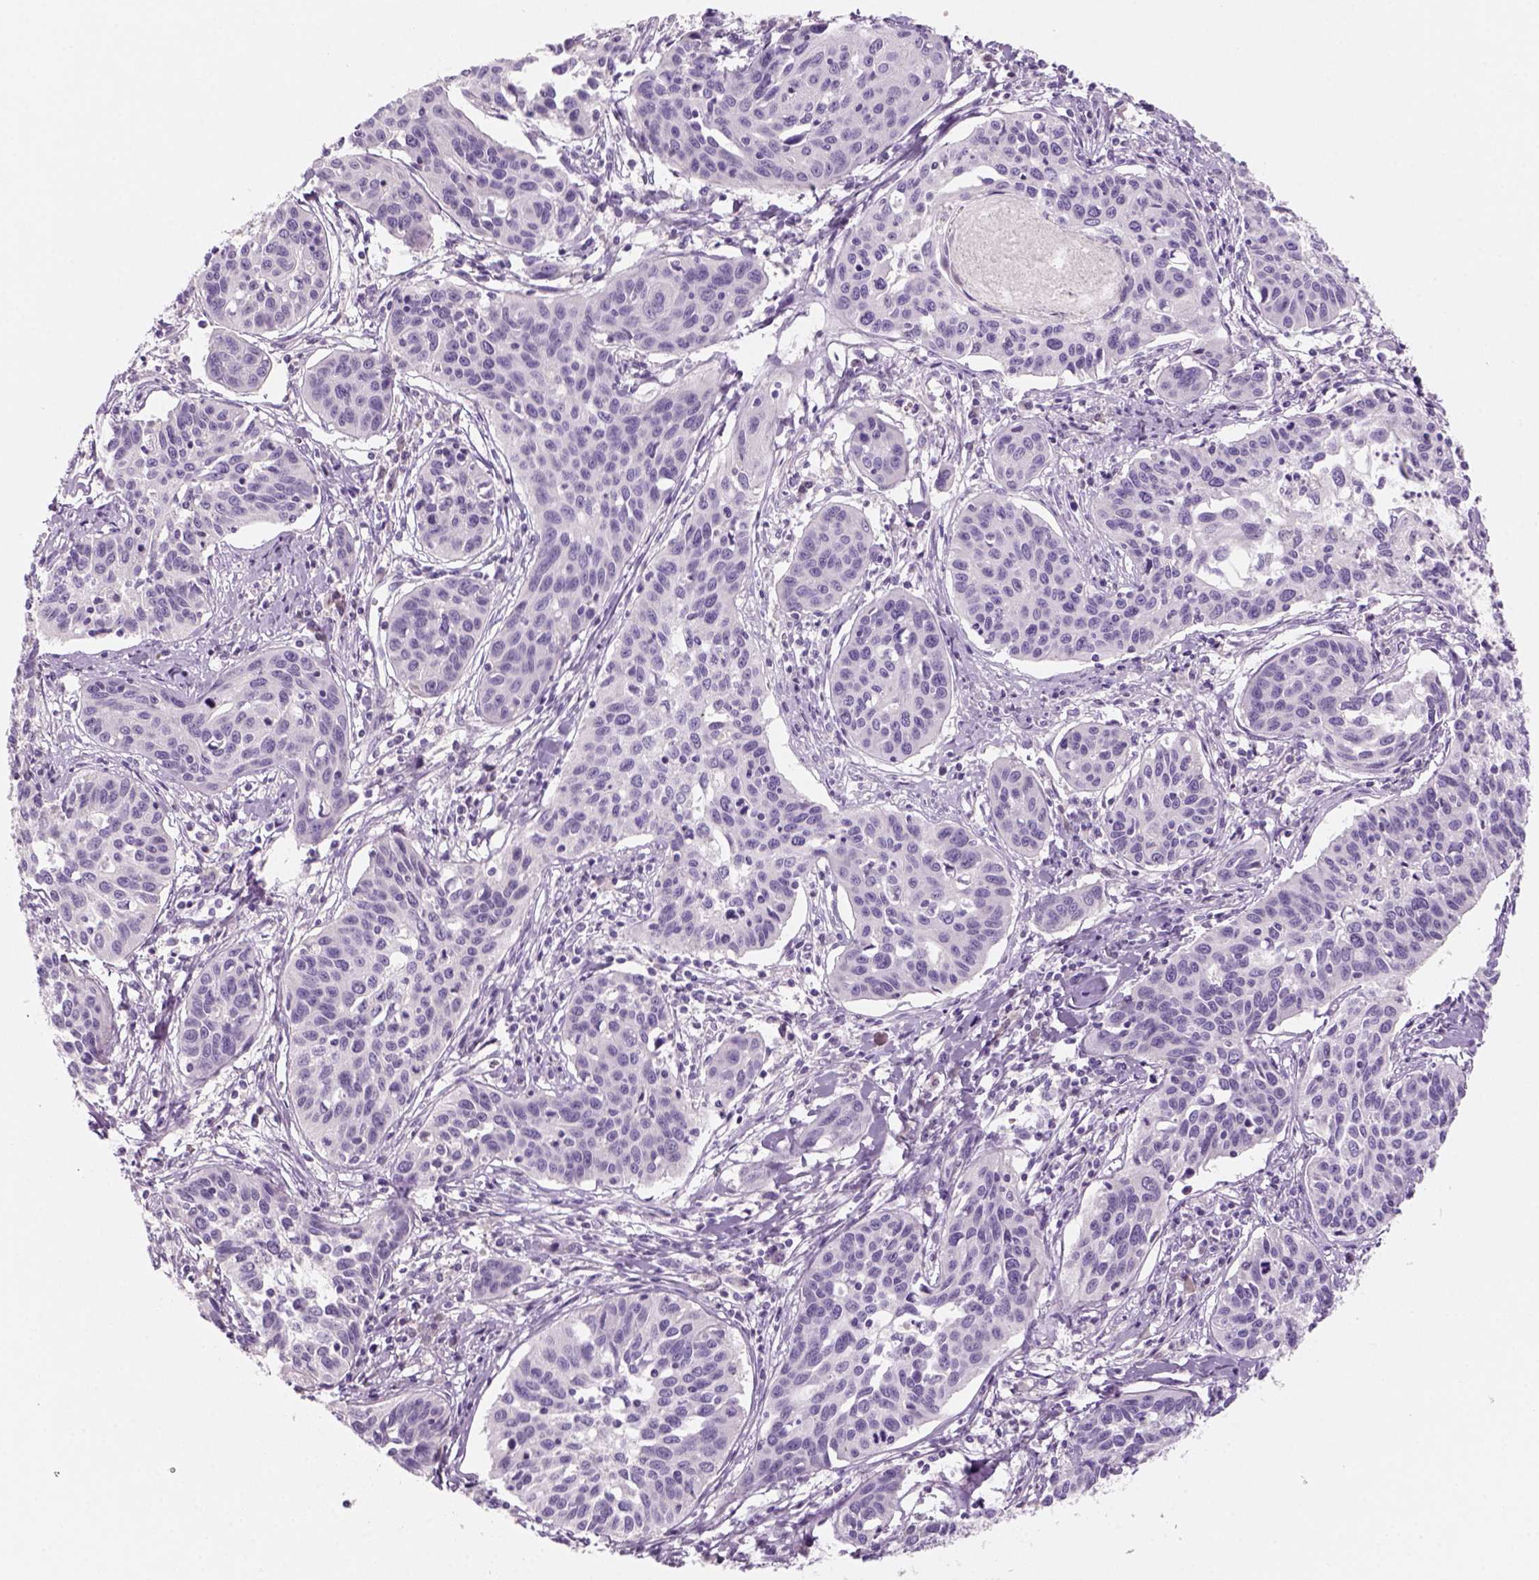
{"staining": {"intensity": "negative", "quantity": "none", "location": "none"}, "tissue": "cervical cancer", "cell_type": "Tumor cells", "image_type": "cancer", "snomed": [{"axis": "morphology", "description": "Squamous cell carcinoma, NOS"}, {"axis": "topography", "description": "Cervix"}], "caption": "DAB (3,3'-diaminobenzidine) immunohistochemical staining of cervical squamous cell carcinoma displays no significant staining in tumor cells.", "gene": "KRT25", "patient": {"sex": "female", "age": 31}}